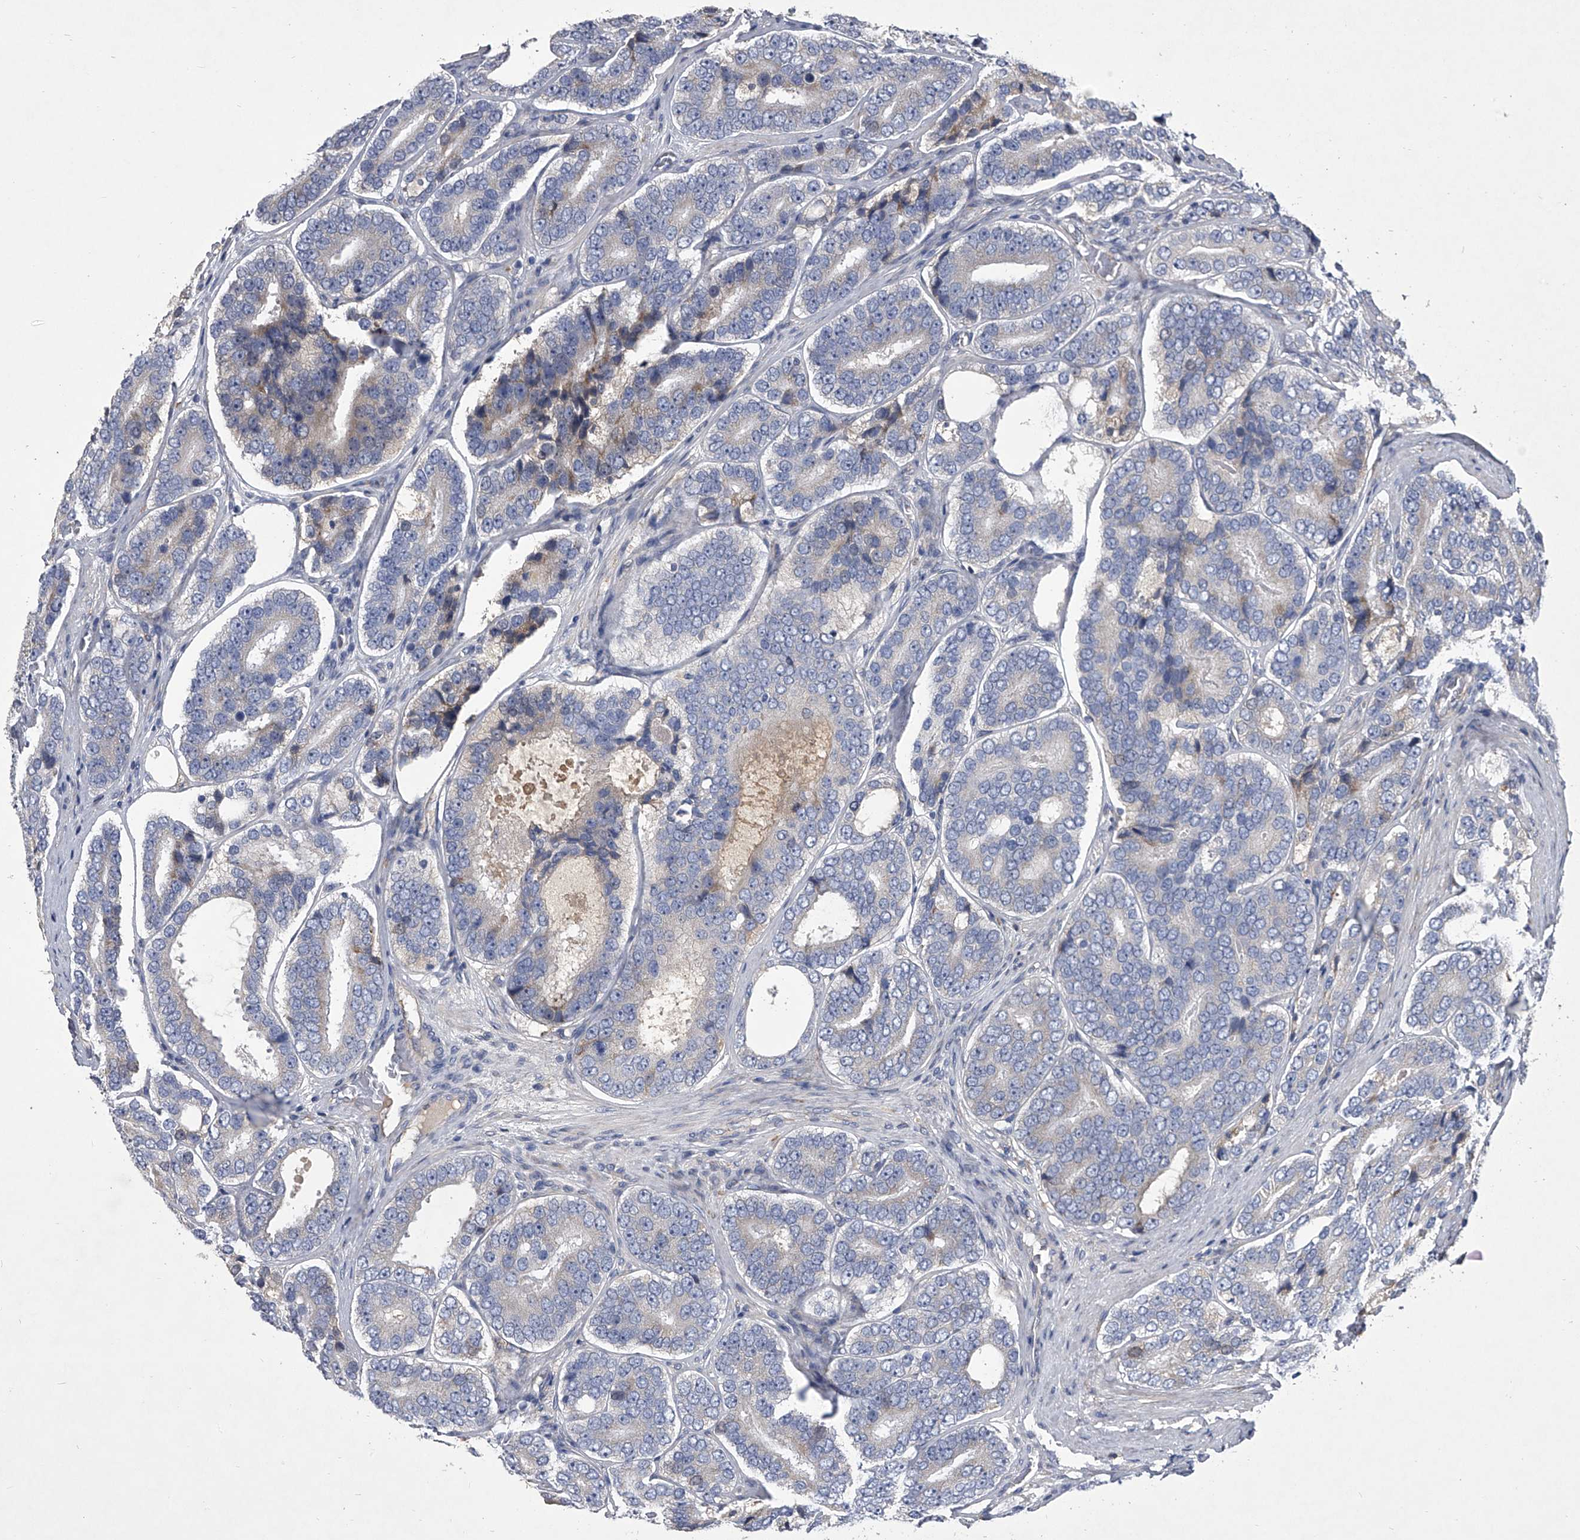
{"staining": {"intensity": "negative", "quantity": "none", "location": "none"}, "tissue": "prostate cancer", "cell_type": "Tumor cells", "image_type": "cancer", "snomed": [{"axis": "morphology", "description": "Adenocarcinoma, High grade"}, {"axis": "topography", "description": "Prostate"}], "caption": "This is a micrograph of immunohistochemistry (IHC) staining of prostate cancer, which shows no staining in tumor cells.", "gene": "CCR4", "patient": {"sex": "male", "age": 56}}